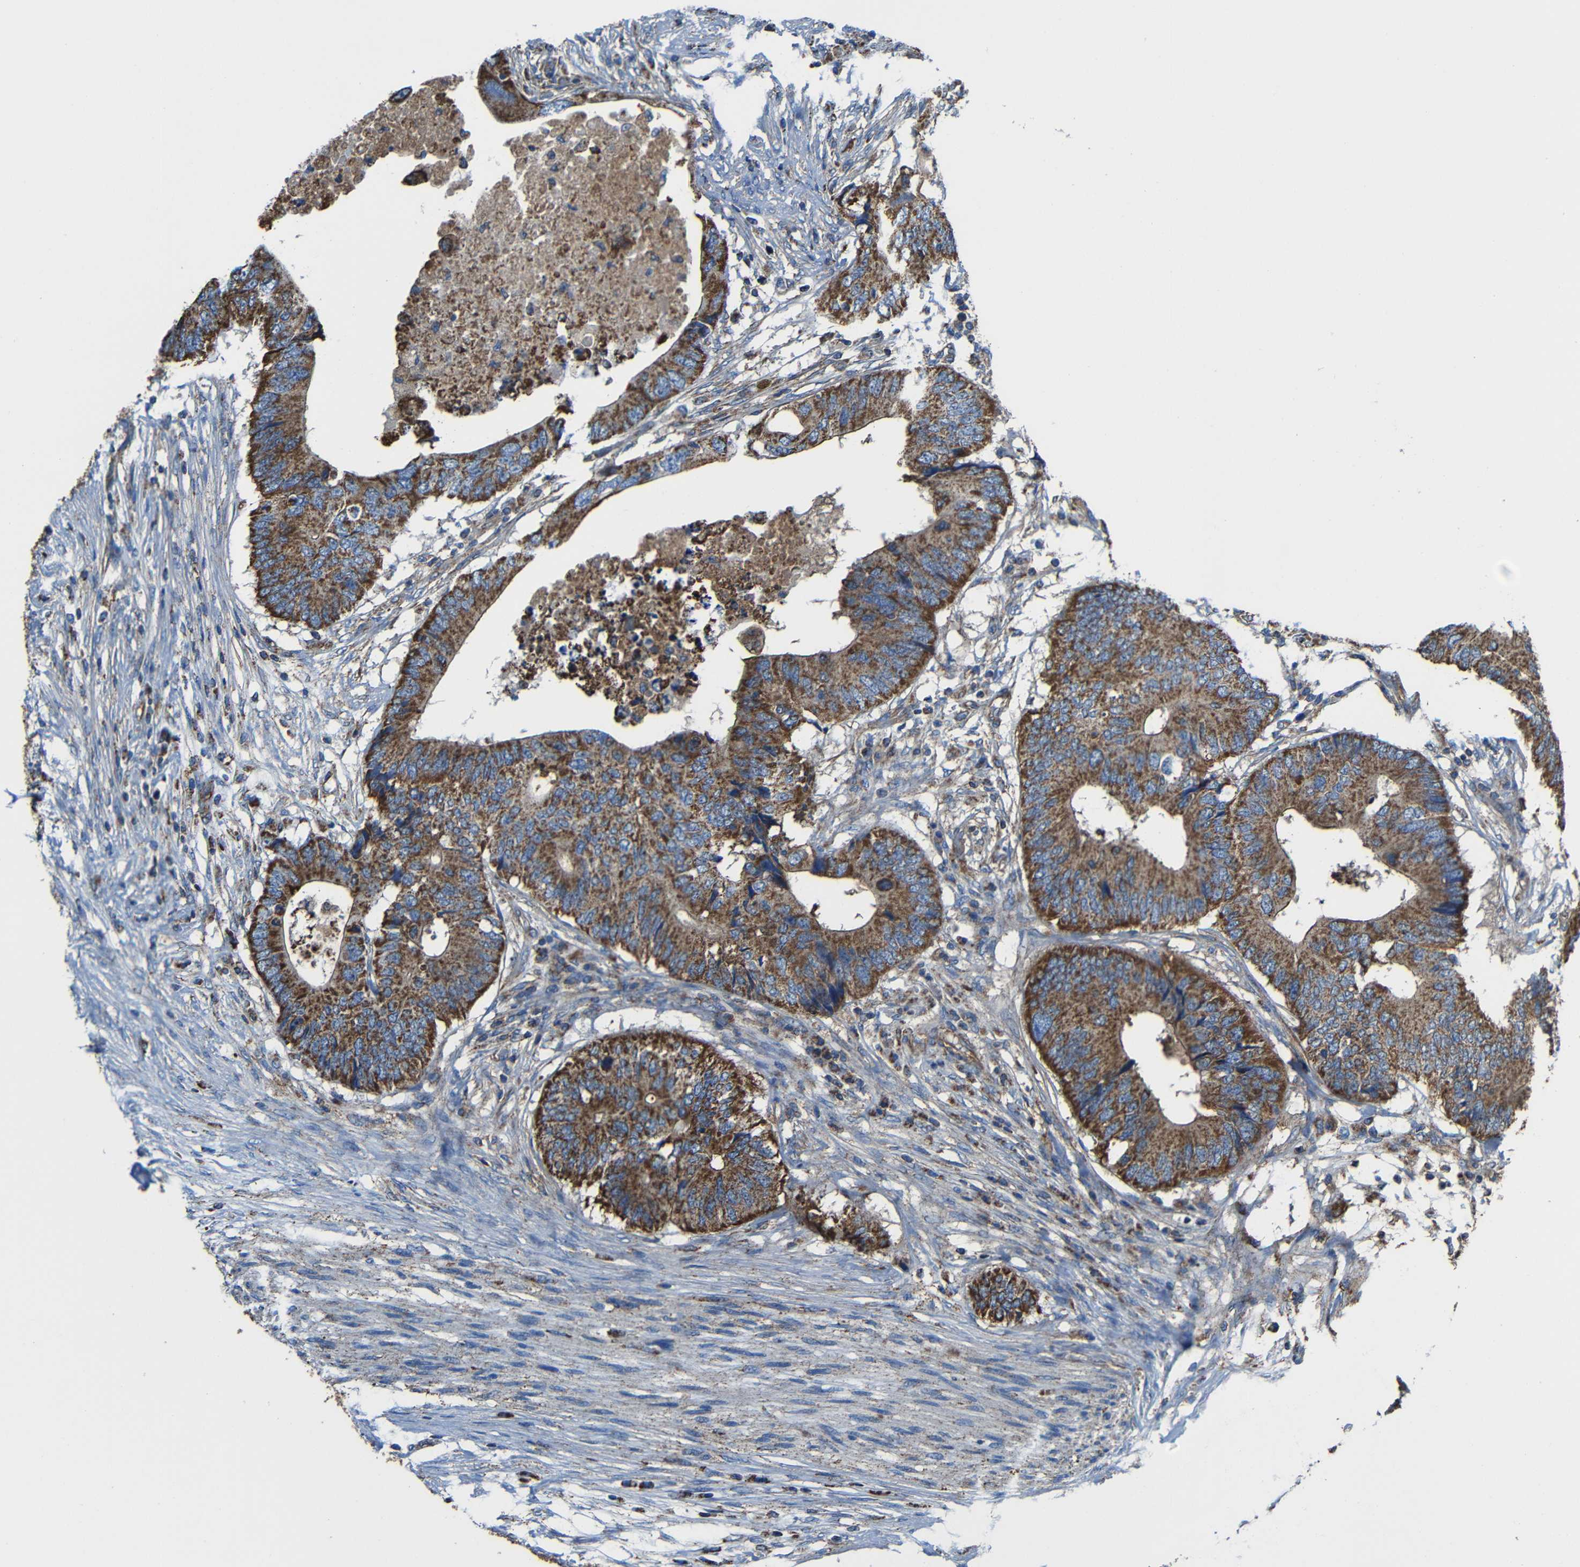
{"staining": {"intensity": "strong", "quantity": ">75%", "location": "cytoplasmic/membranous"}, "tissue": "colorectal cancer", "cell_type": "Tumor cells", "image_type": "cancer", "snomed": [{"axis": "morphology", "description": "Adenocarcinoma, NOS"}, {"axis": "topography", "description": "Colon"}], "caption": "Immunohistochemical staining of human colorectal cancer demonstrates strong cytoplasmic/membranous protein positivity in approximately >75% of tumor cells. The protein is stained brown, and the nuclei are stained in blue (DAB (3,3'-diaminobenzidine) IHC with brightfield microscopy, high magnification).", "gene": "INTS6L", "patient": {"sex": "male", "age": 71}}